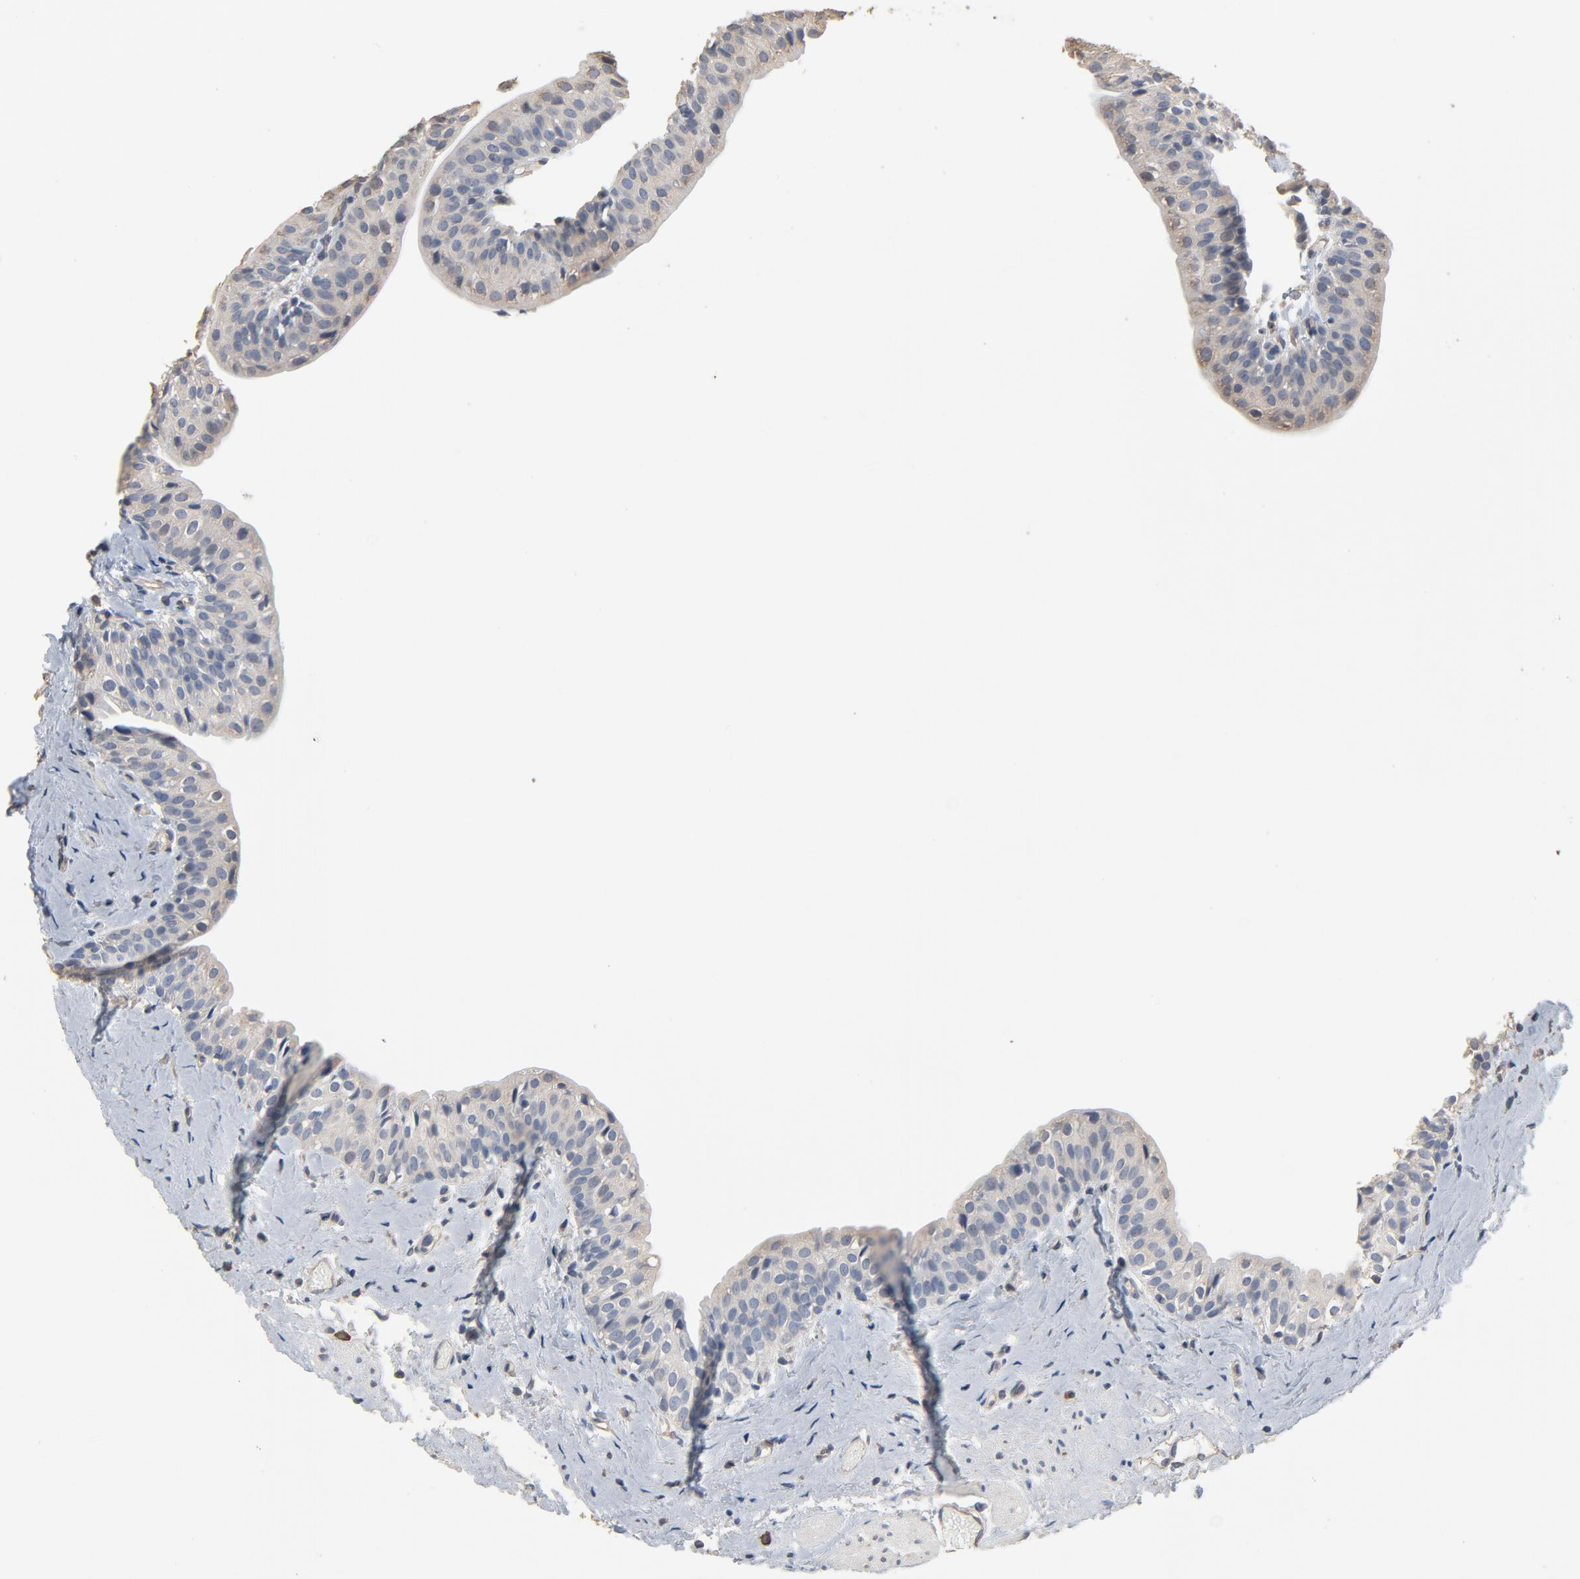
{"staining": {"intensity": "negative", "quantity": "none", "location": "none"}, "tissue": "urinary bladder", "cell_type": "Urothelial cells", "image_type": "normal", "snomed": [{"axis": "morphology", "description": "Normal tissue, NOS"}, {"axis": "topography", "description": "Urinary bladder"}], "caption": "The histopathology image shows no staining of urothelial cells in normal urinary bladder. (Stains: DAB (3,3'-diaminobenzidine) immunohistochemistry with hematoxylin counter stain, Microscopy: brightfield microscopy at high magnification).", "gene": "SOX6", "patient": {"sex": "male", "age": 59}}